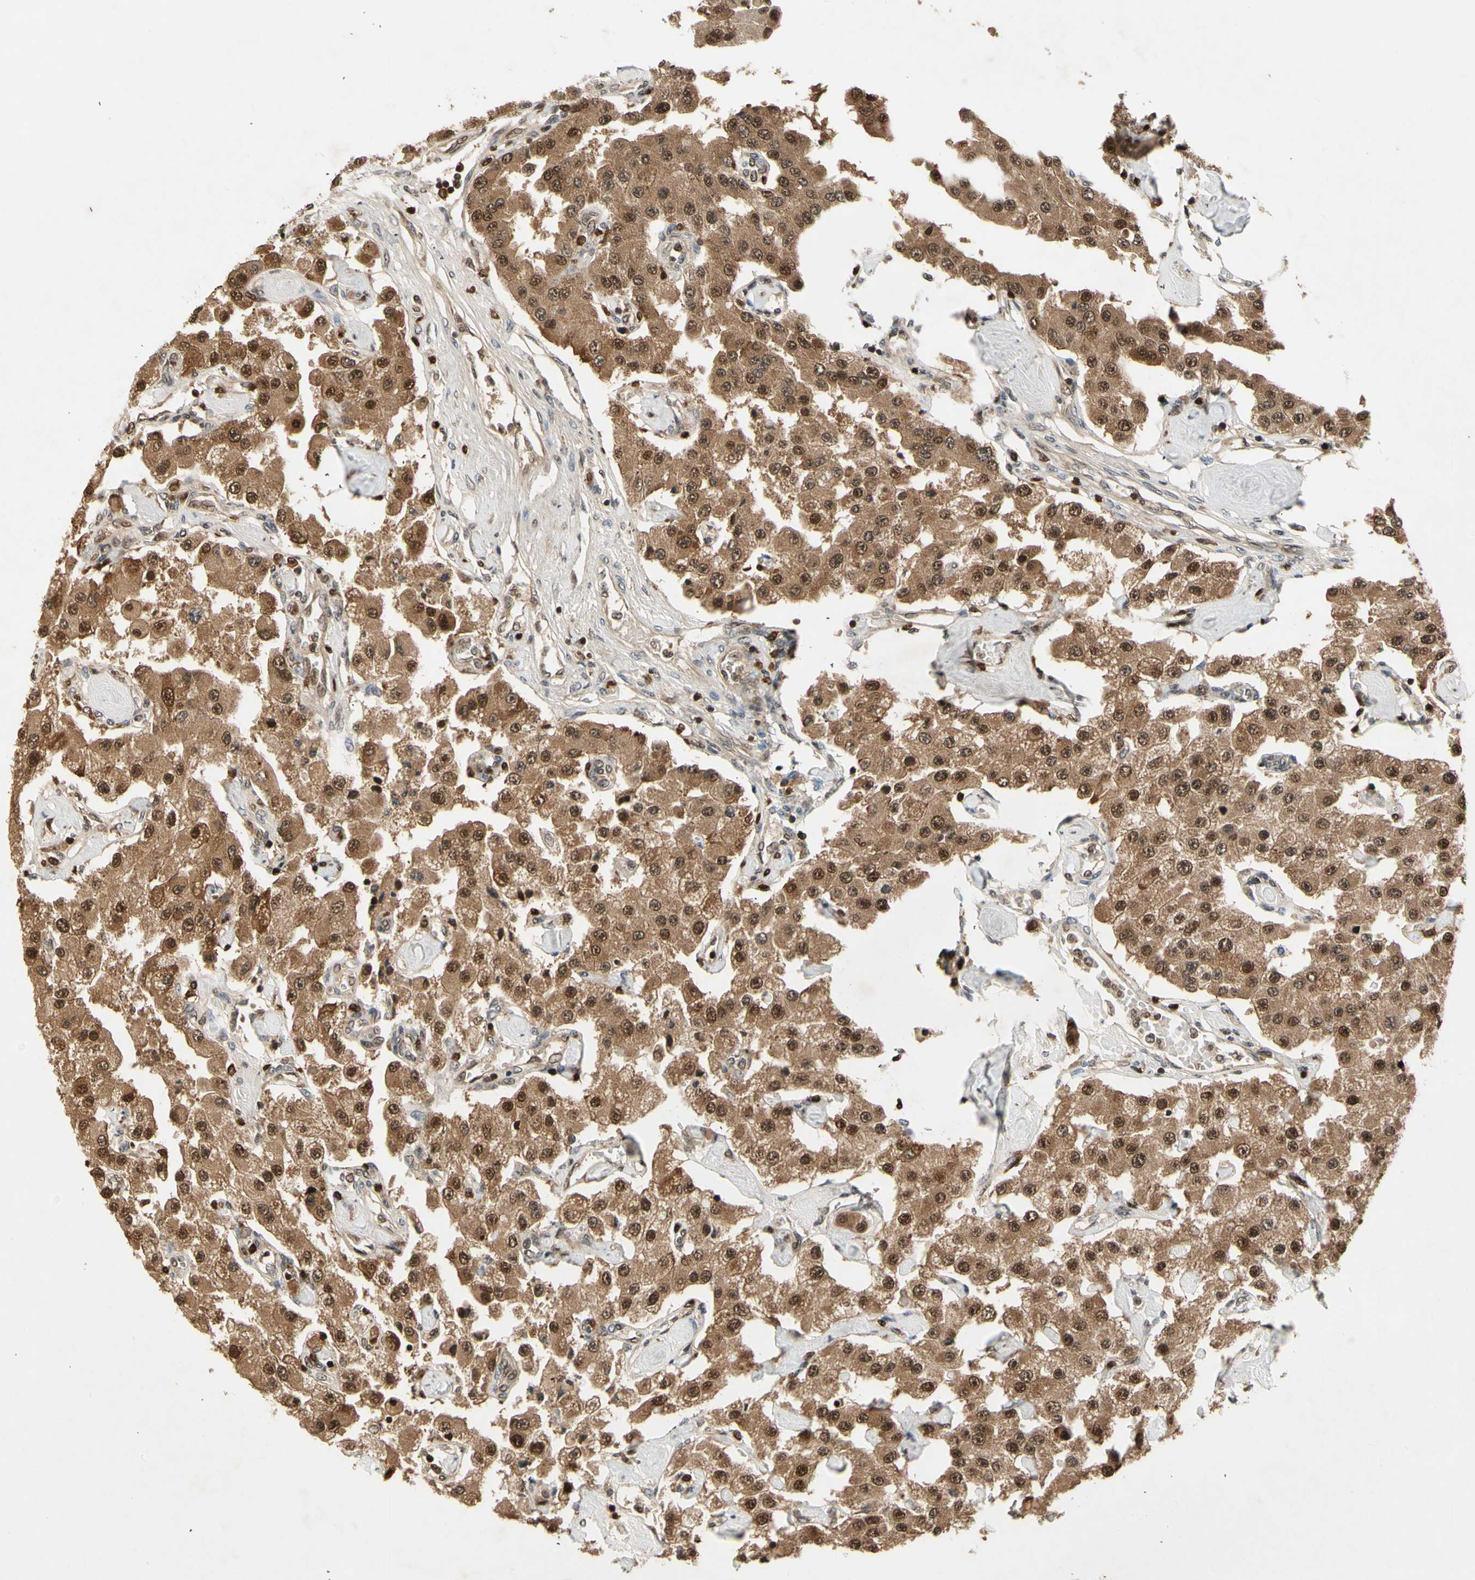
{"staining": {"intensity": "moderate", "quantity": ">75%", "location": "cytoplasmic/membranous,nuclear"}, "tissue": "carcinoid", "cell_type": "Tumor cells", "image_type": "cancer", "snomed": [{"axis": "morphology", "description": "Carcinoid, malignant, NOS"}, {"axis": "topography", "description": "Pancreas"}], "caption": "Immunohistochemistry (DAB (3,3'-diaminobenzidine)) staining of carcinoid displays moderate cytoplasmic/membranous and nuclear protein staining in approximately >75% of tumor cells.", "gene": "GSR", "patient": {"sex": "male", "age": 41}}